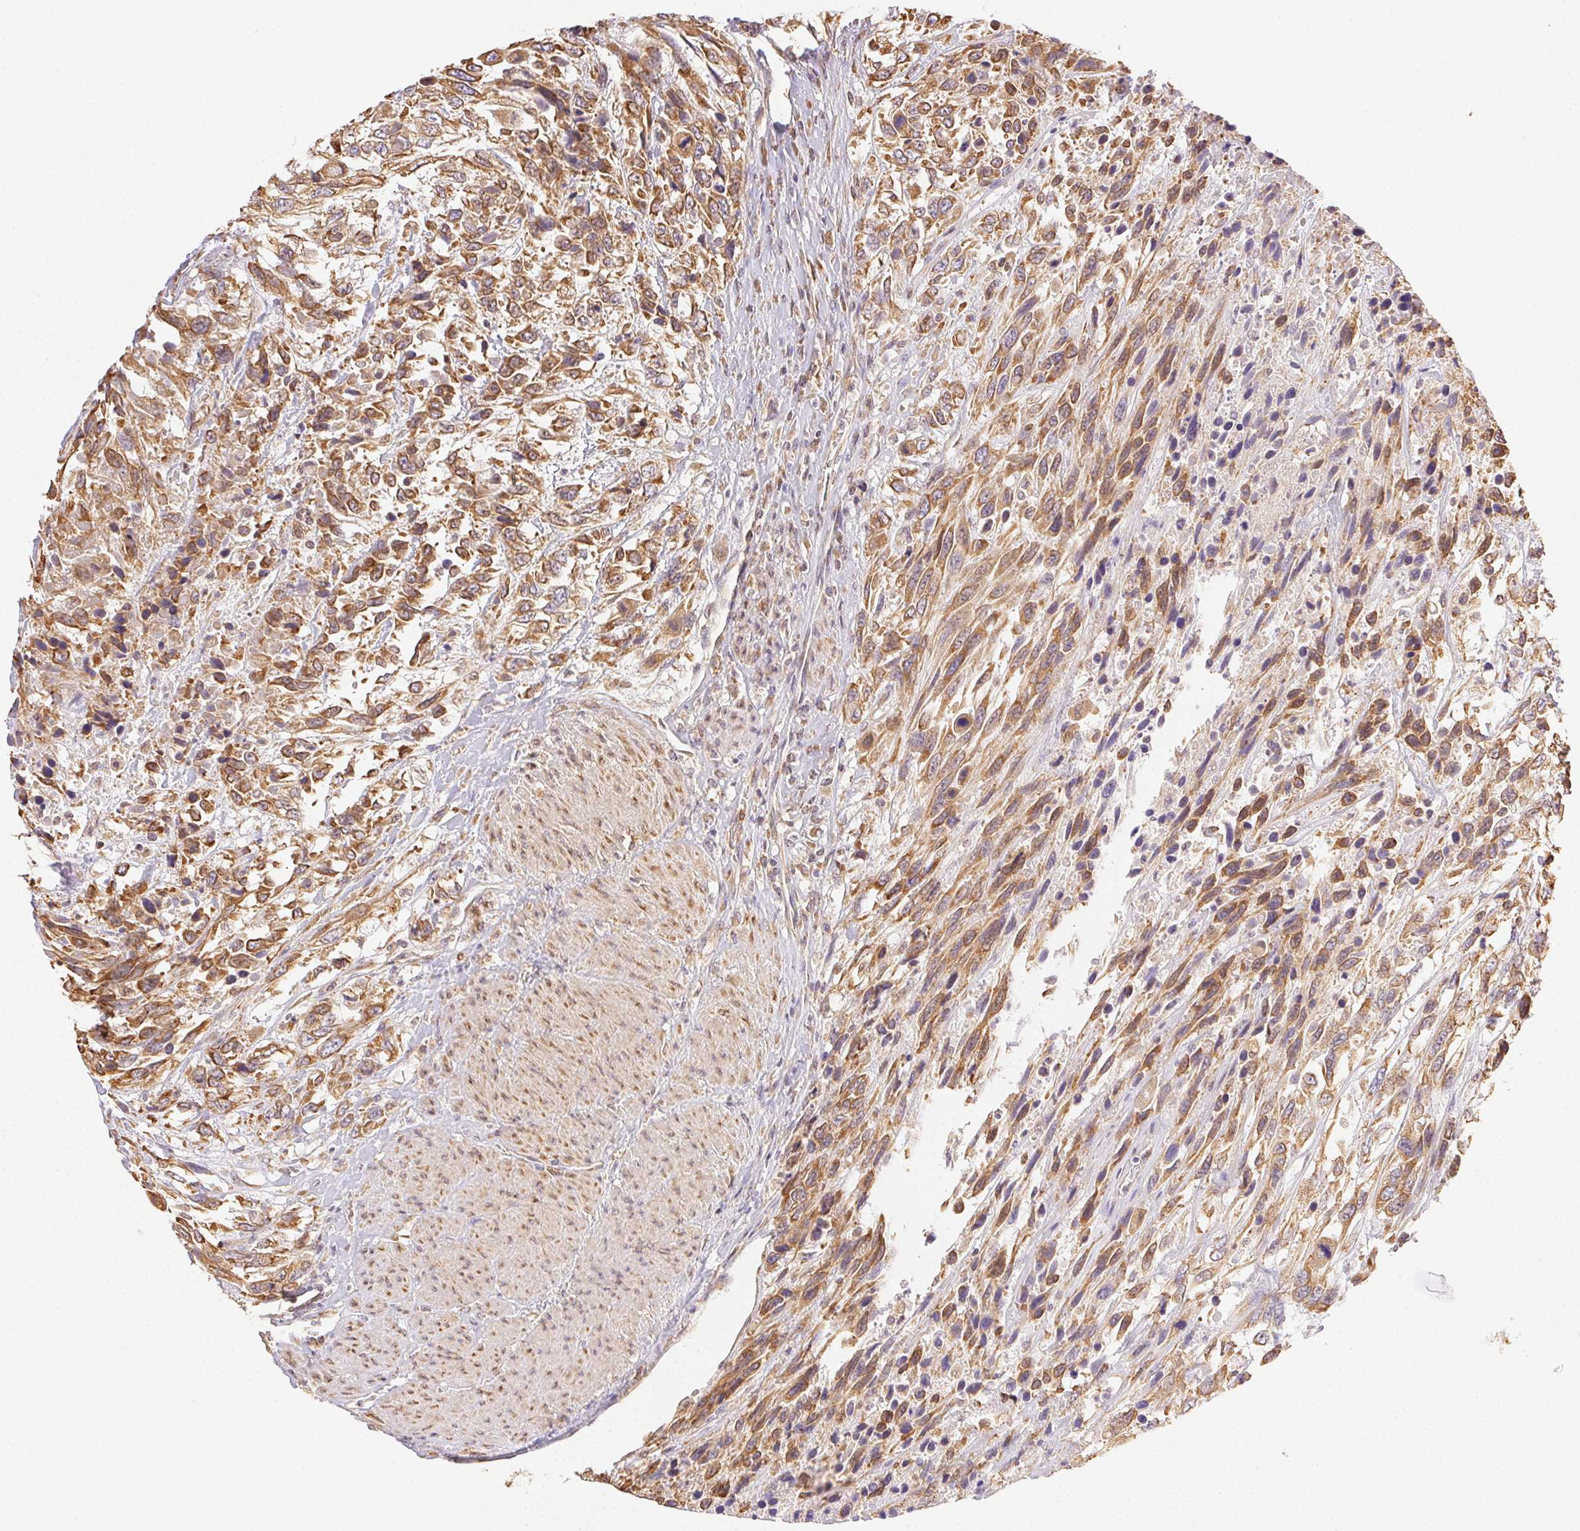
{"staining": {"intensity": "moderate", "quantity": ">75%", "location": "cytoplasmic/membranous"}, "tissue": "urothelial cancer", "cell_type": "Tumor cells", "image_type": "cancer", "snomed": [{"axis": "morphology", "description": "Urothelial carcinoma, High grade"}, {"axis": "topography", "description": "Urinary bladder"}], "caption": "The immunohistochemical stain shows moderate cytoplasmic/membranous positivity in tumor cells of urothelial cancer tissue. (DAB = brown stain, brightfield microscopy at high magnification).", "gene": "ENTREP1", "patient": {"sex": "female", "age": 70}}